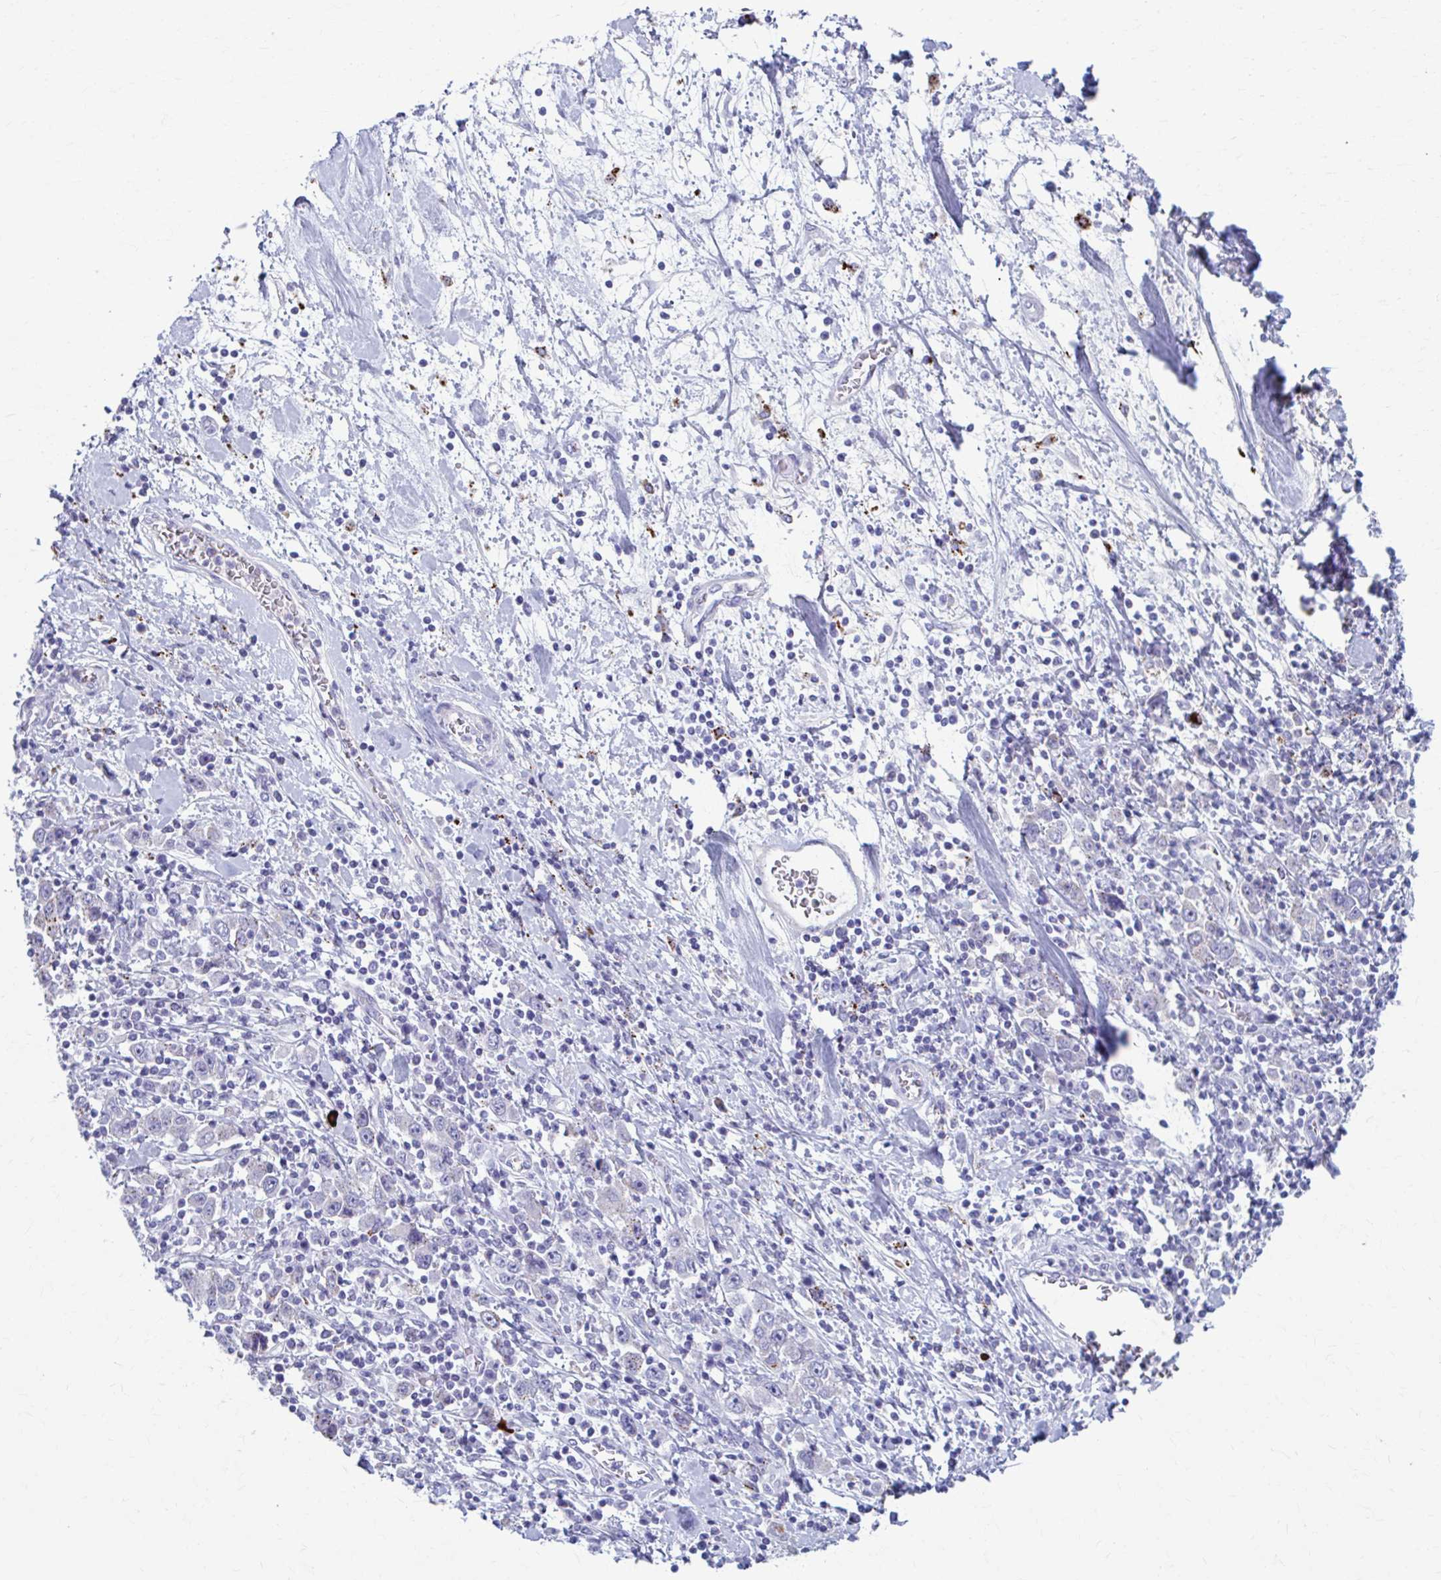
{"staining": {"intensity": "moderate", "quantity": "<25%", "location": "cytoplasmic/membranous"}, "tissue": "stomach cancer", "cell_type": "Tumor cells", "image_type": "cancer", "snomed": [{"axis": "morphology", "description": "Normal tissue, NOS"}, {"axis": "morphology", "description": "Adenocarcinoma, NOS"}, {"axis": "topography", "description": "Stomach, upper"}, {"axis": "topography", "description": "Stomach"}], "caption": "The immunohistochemical stain labels moderate cytoplasmic/membranous expression in tumor cells of stomach adenocarcinoma tissue.", "gene": "C12orf71", "patient": {"sex": "male", "age": 59}}